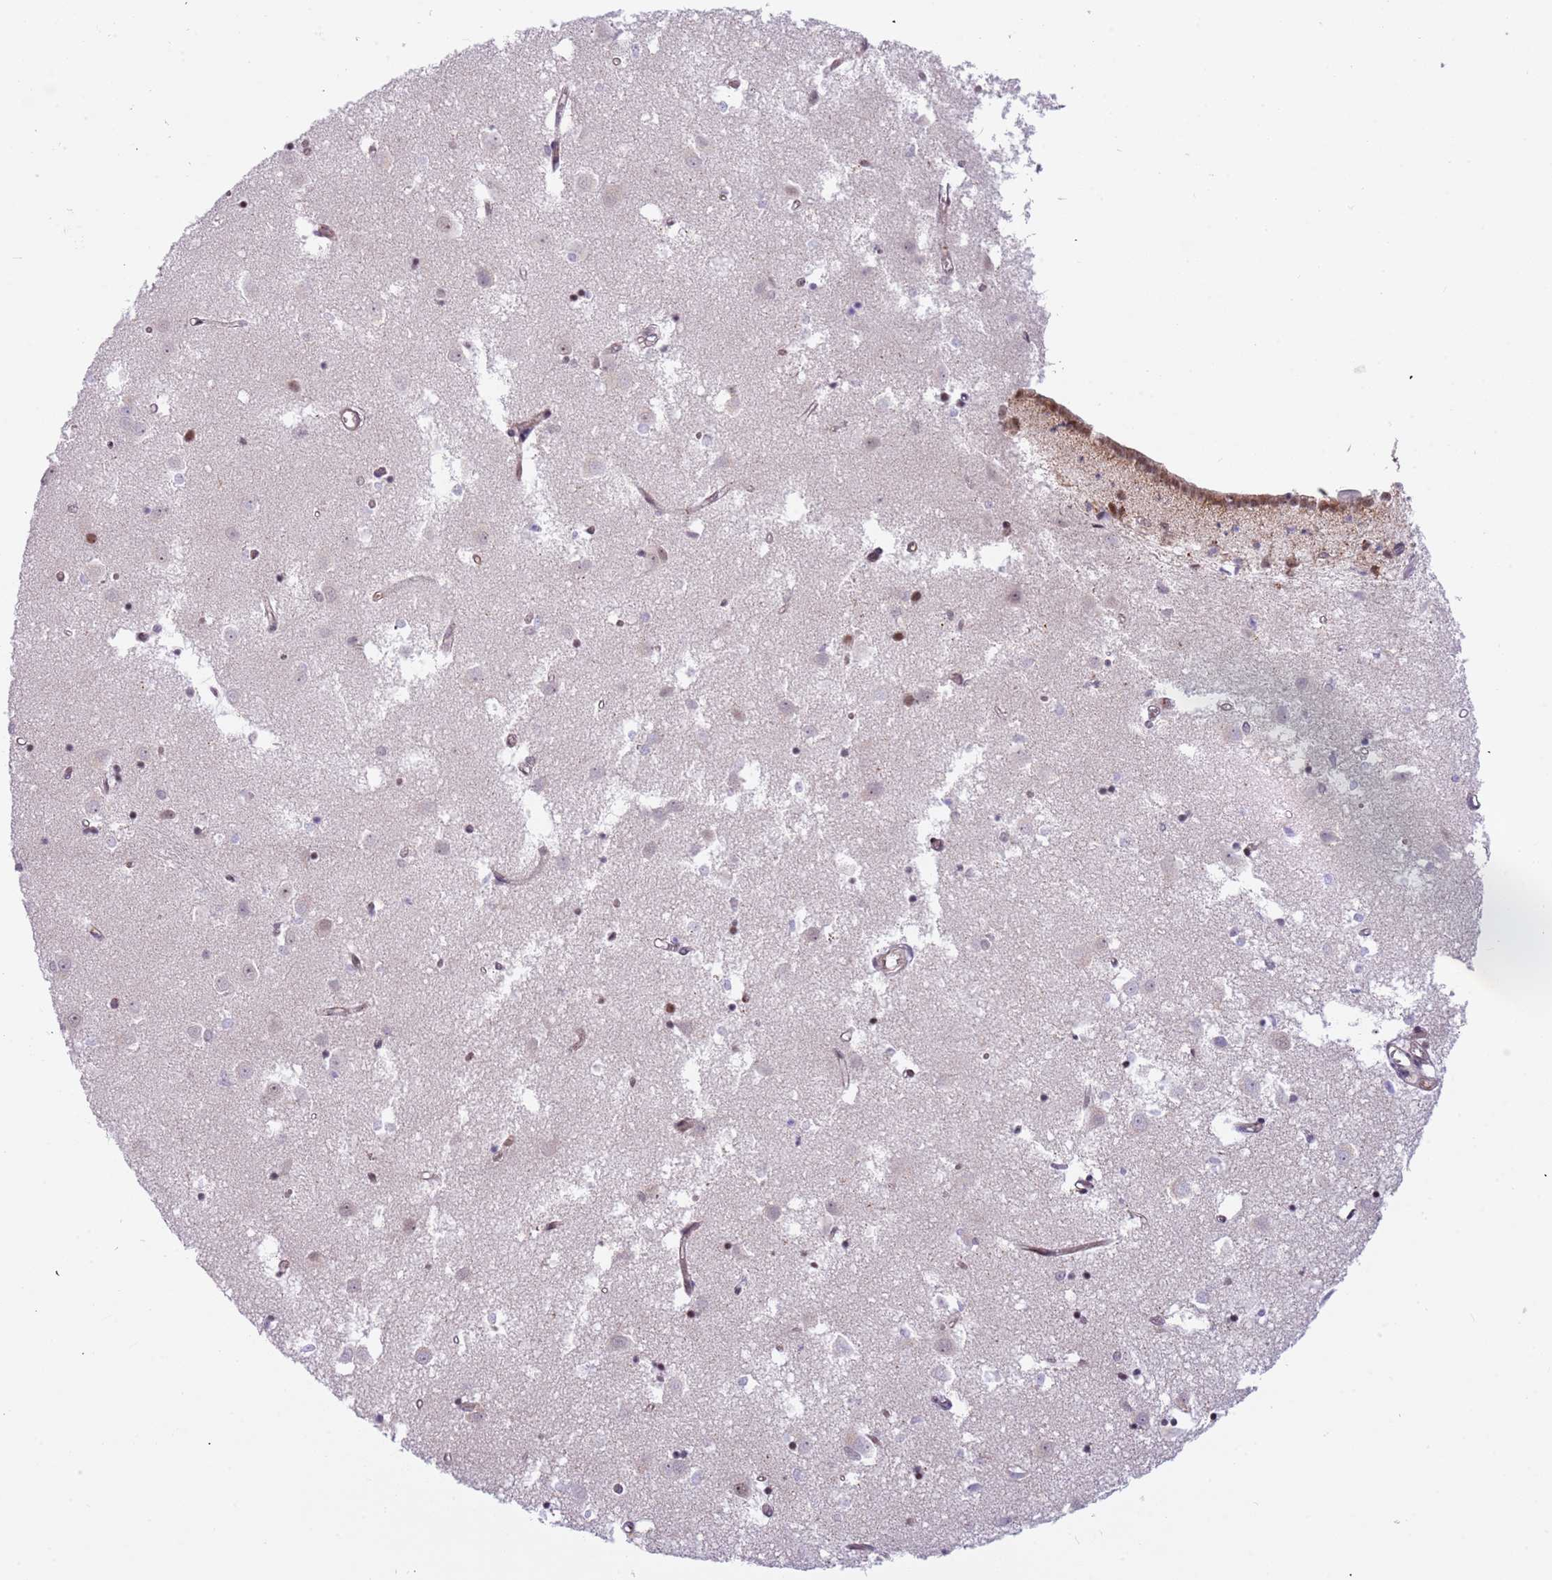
{"staining": {"intensity": "moderate", "quantity": "<25%", "location": "nuclear"}, "tissue": "caudate", "cell_type": "Glial cells", "image_type": "normal", "snomed": [{"axis": "morphology", "description": "Normal tissue, NOS"}, {"axis": "topography", "description": "Lateral ventricle wall"}], "caption": "DAB immunohistochemical staining of normal caudate exhibits moderate nuclear protein staining in approximately <25% of glial cells.", "gene": "LRMDA", "patient": {"sex": "male", "age": 70}}